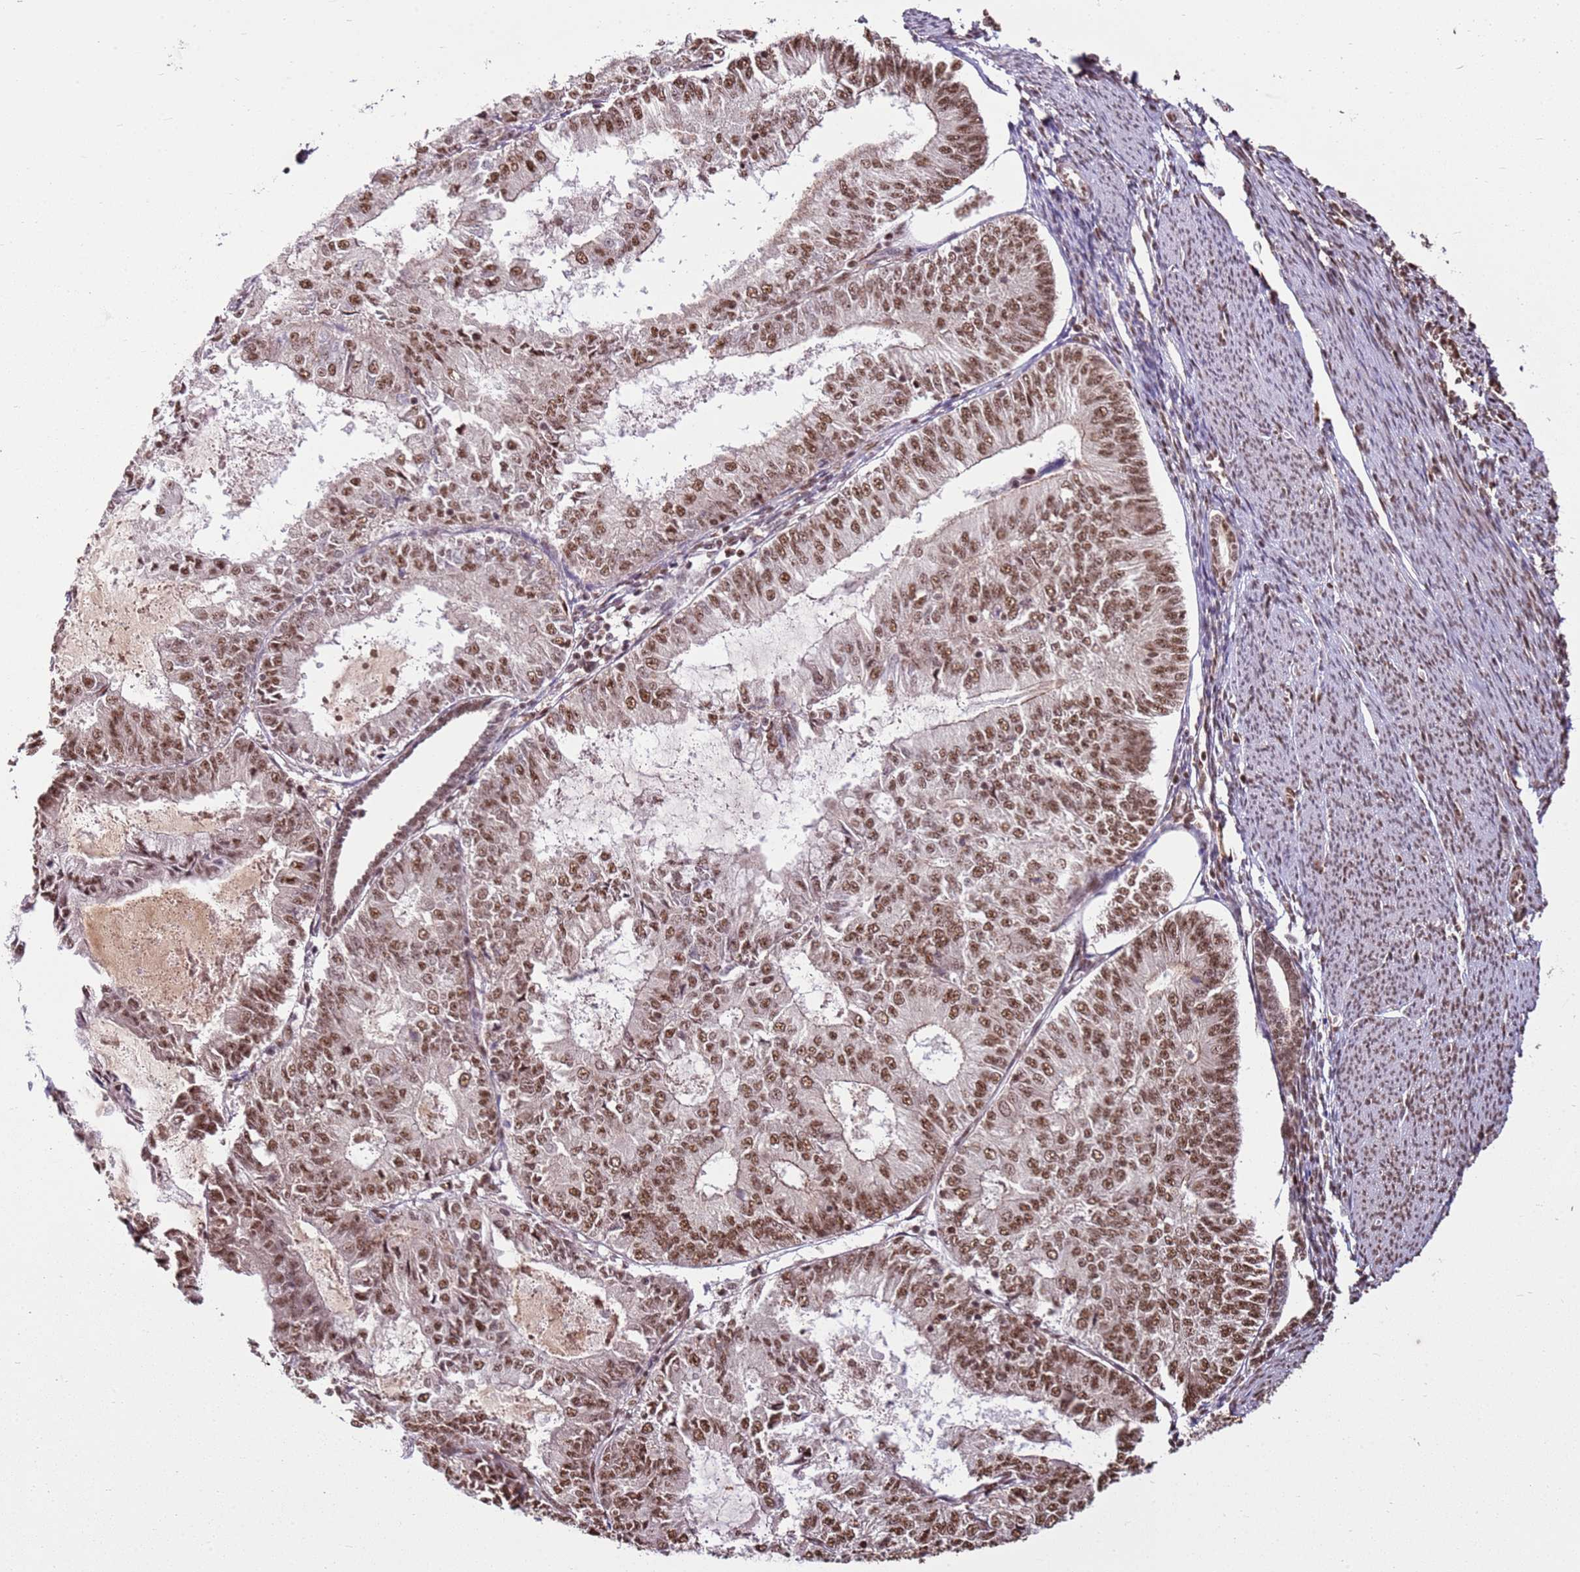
{"staining": {"intensity": "moderate", "quantity": ">75%", "location": "nuclear"}, "tissue": "endometrial cancer", "cell_type": "Tumor cells", "image_type": "cancer", "snomed": [{"axis": "morphology", "description": "Adenocarcinoma, NOS"}, {"axis": "topography", "description": "Endometrium"}], "caption": "Human endometrial cancer (adenocarcinoma) stained with a protein marker exhibits moderate staining in tumor cells.", "gene": "ZBTB12", "patient": {"sex": "female", "age": 57}}